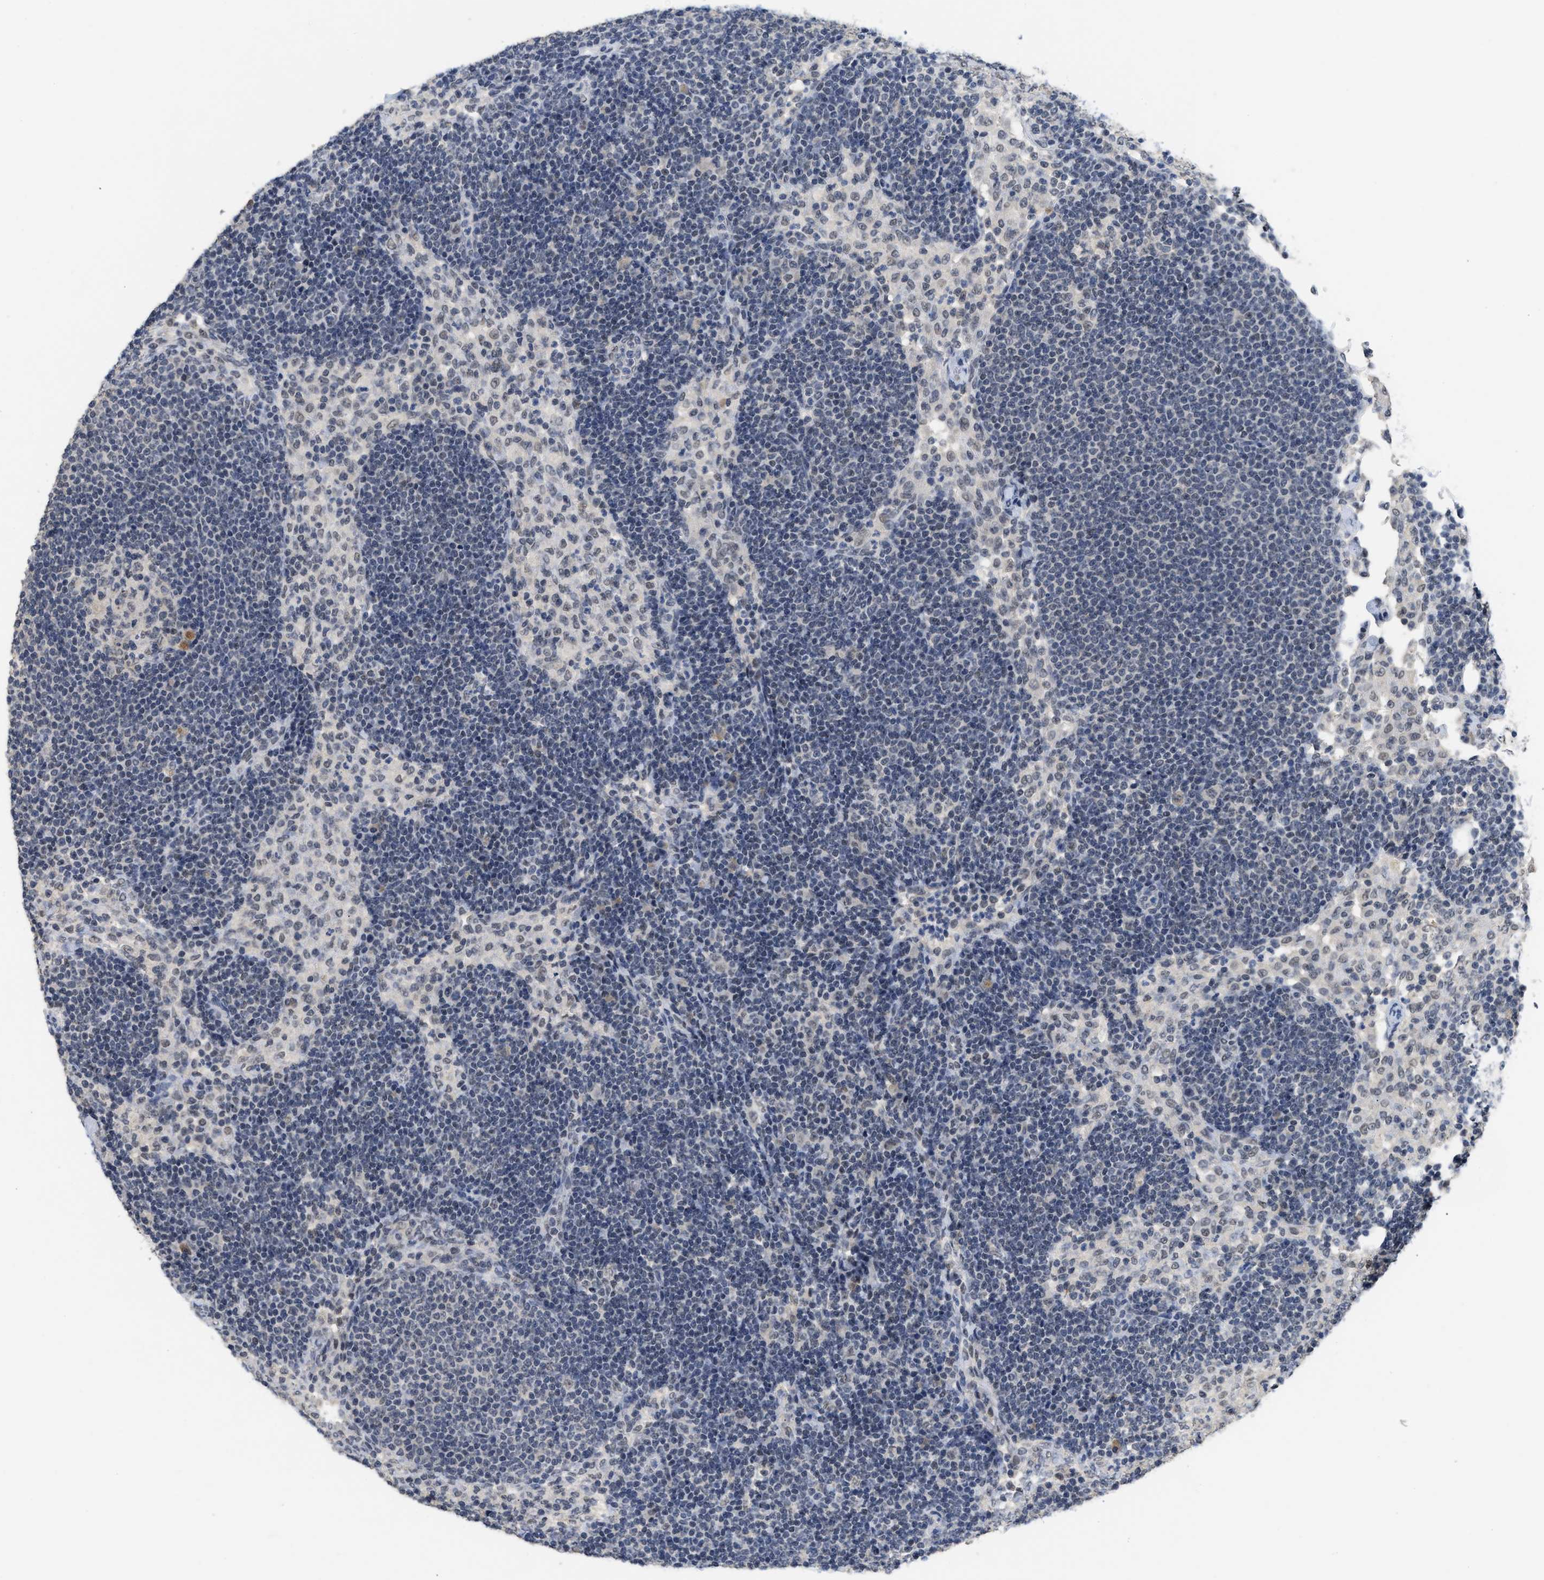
{"staining": {"intensity": "weak", "quantity": "<25%", "location": "nuclear"}, "tissue": "lymph node", "cell_type": "Germinal center cells", "image_type": "normal", "snomed": [{"axis": "morphology", "description": "Normal tissue, NOS"}, {"axis": "morphology", "description": "Carcinoid, malignant, NOS"}, {"axis": "topography", "description": "Lymph node"}], "caption": "This is an immunohistochemistry (IHC) photomicrograph of normal human lymph node. There is no expression in germinal center cells.", "gene": "GGNBP2", "patient": {"sex": "male", "age": 47}}